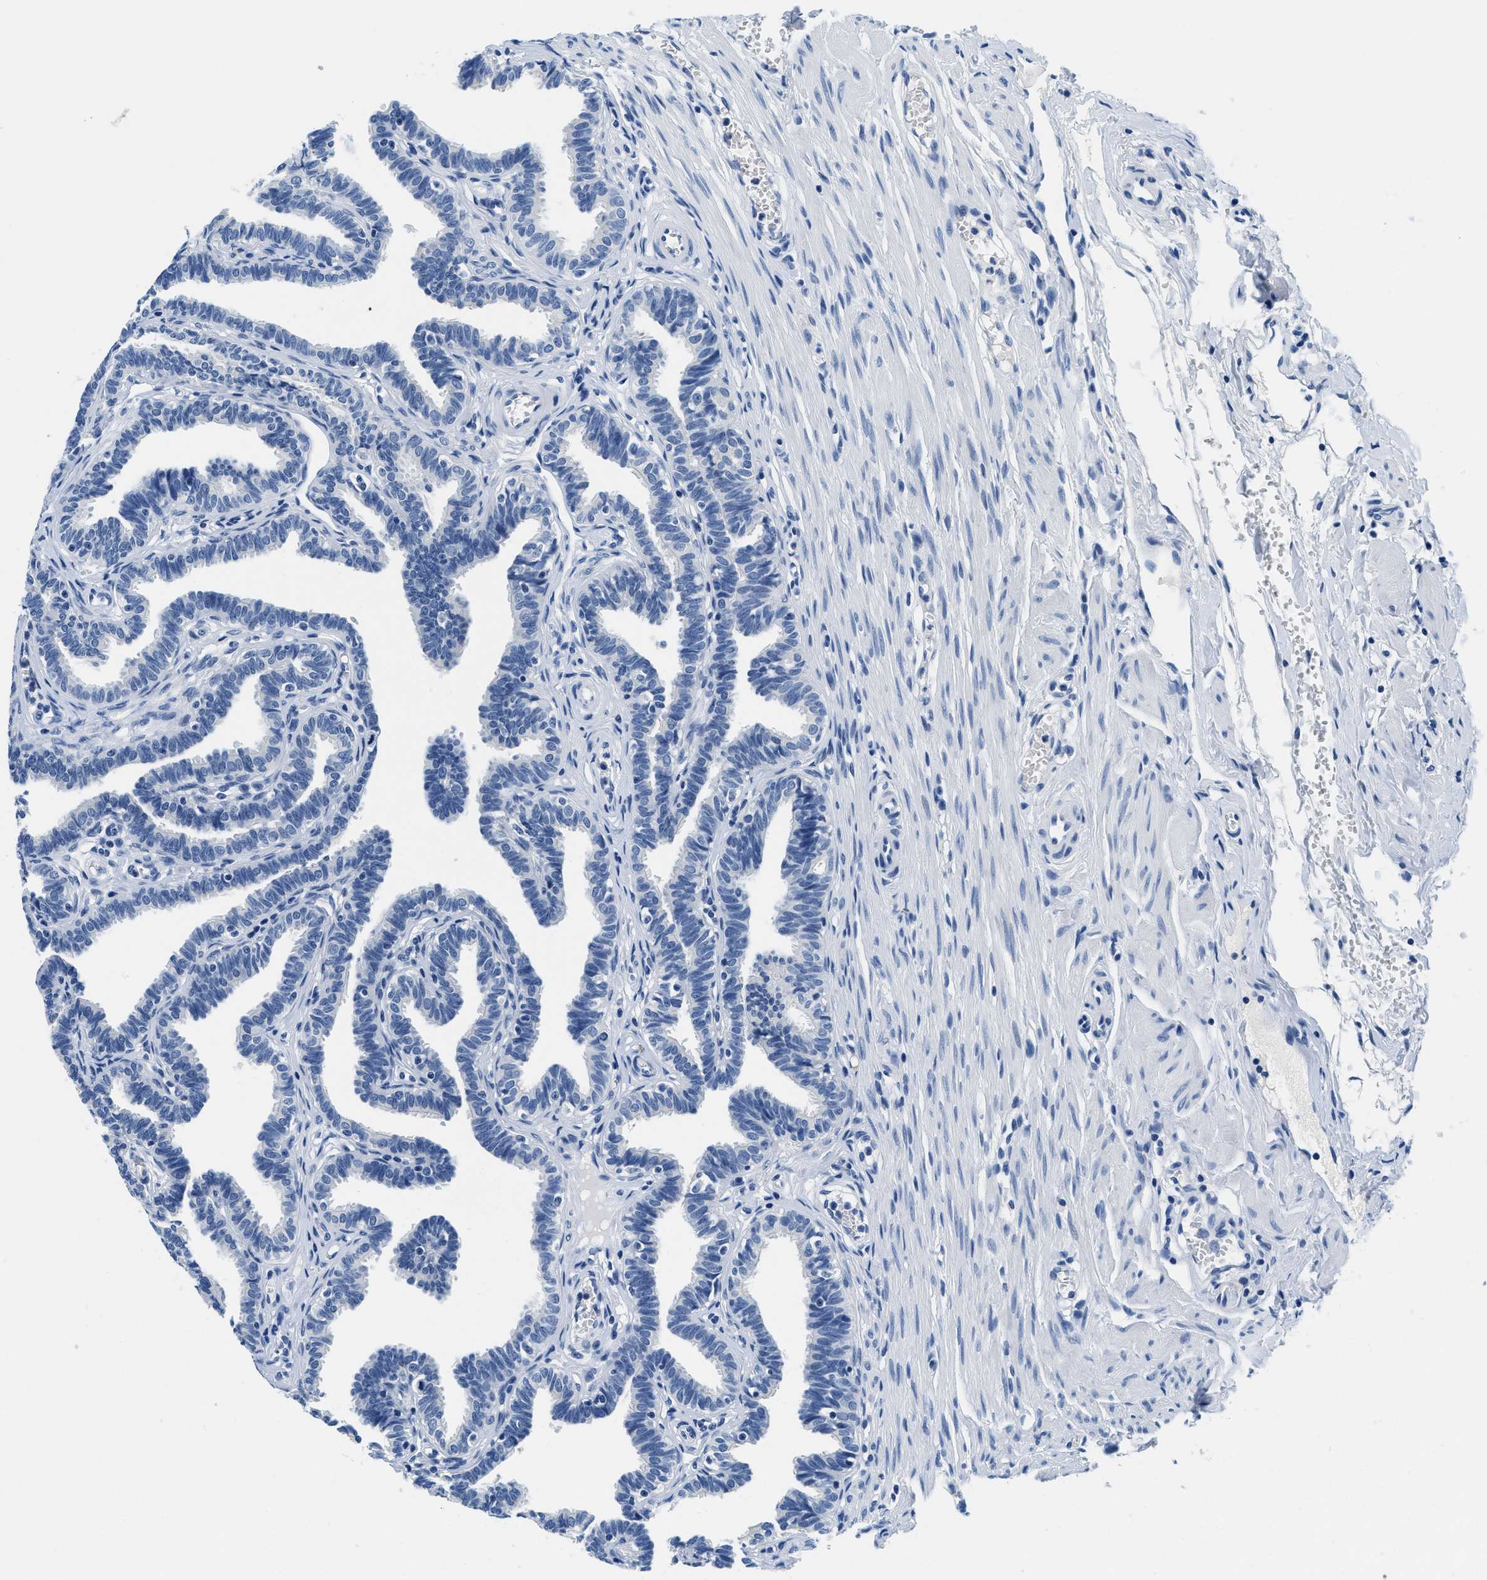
{"staining": {"intensity": "negative", "quantity": "none", "location": "none"}, "tissue": "fallopian tube", "cell_type": "Glandular cells", "image_type": "normal", "snomed": [{"axis": "morphology", "description": "Normal tissue, NOS"}, {"axis": "topography", "description": "Fallopian tube"}, {"axis": "topography", "description": "Ovary"}], "caption": "This is an immunohistochemistry (IHC) image of benign human fallopian tube. There is no expression in glandular cells.", "gene": "GSTM3", "patient": {"sex": "female", "age": 23}}